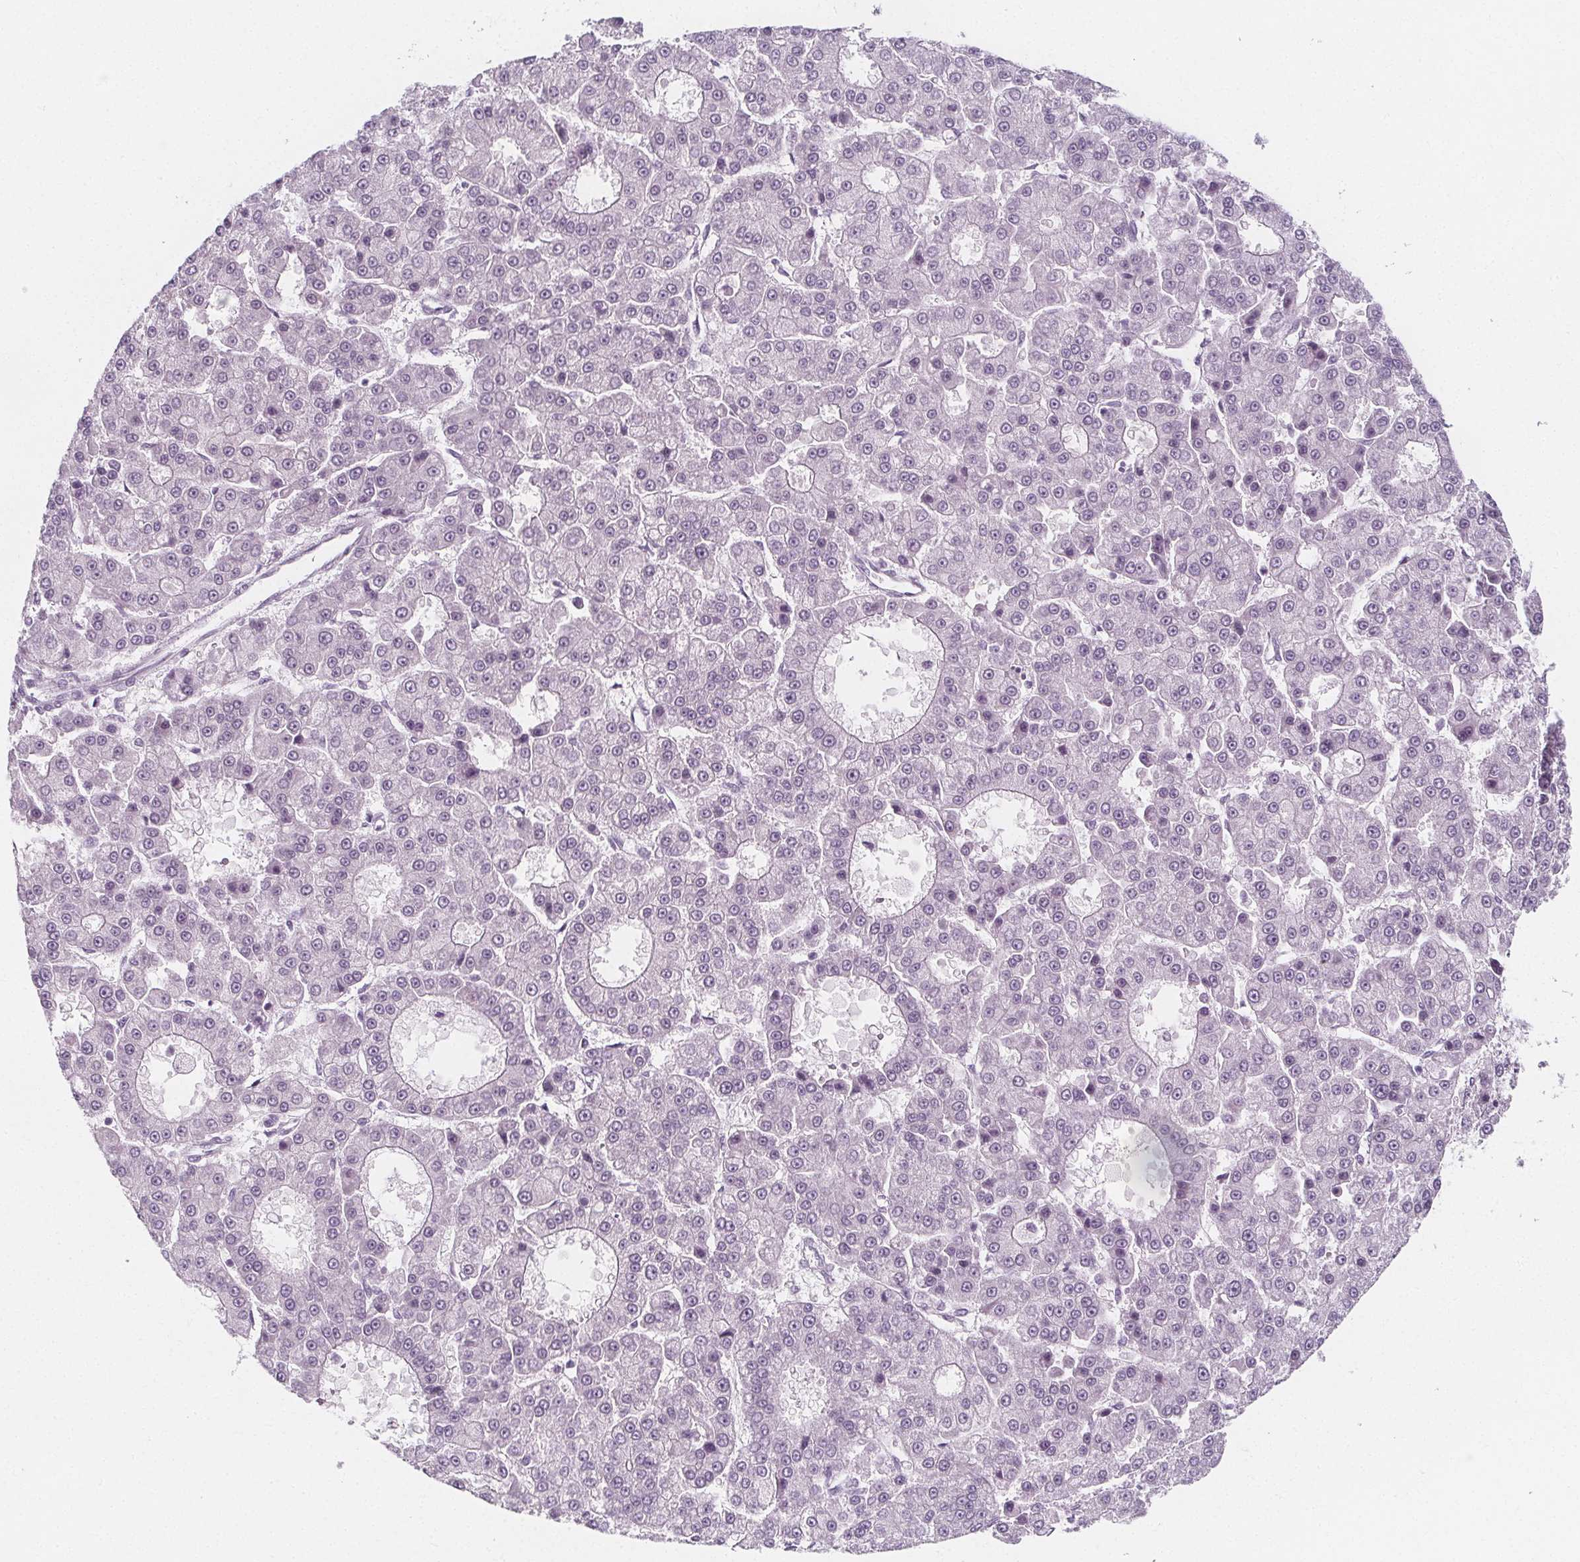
{"staining": {"intensity": "negative", "quantity": "none", "location": "none"}, "tissue": "liver cancer", "cell_type": "Tumor cells", "image_type": "cancer", "snomed": [{"axis": "morphology", "description": "Carcinoma, Hepatocellular, NOS"}, {"axis": "topography", "description": "Liver"}], "caption": "Immunohistochemistry image of neoplastic tissue: human liver cancer stained with DAB shows no significant protein positivity in tumor cells. The staining was performed using DAB (3,3'-diaminobenzidine) to visualize the protein expression in brown, while the nuclei were stained in blue with hematoxylin (Magnification: 20x).", "gene": "IL17C", "patient": {"sex": "male", "age": 70}}